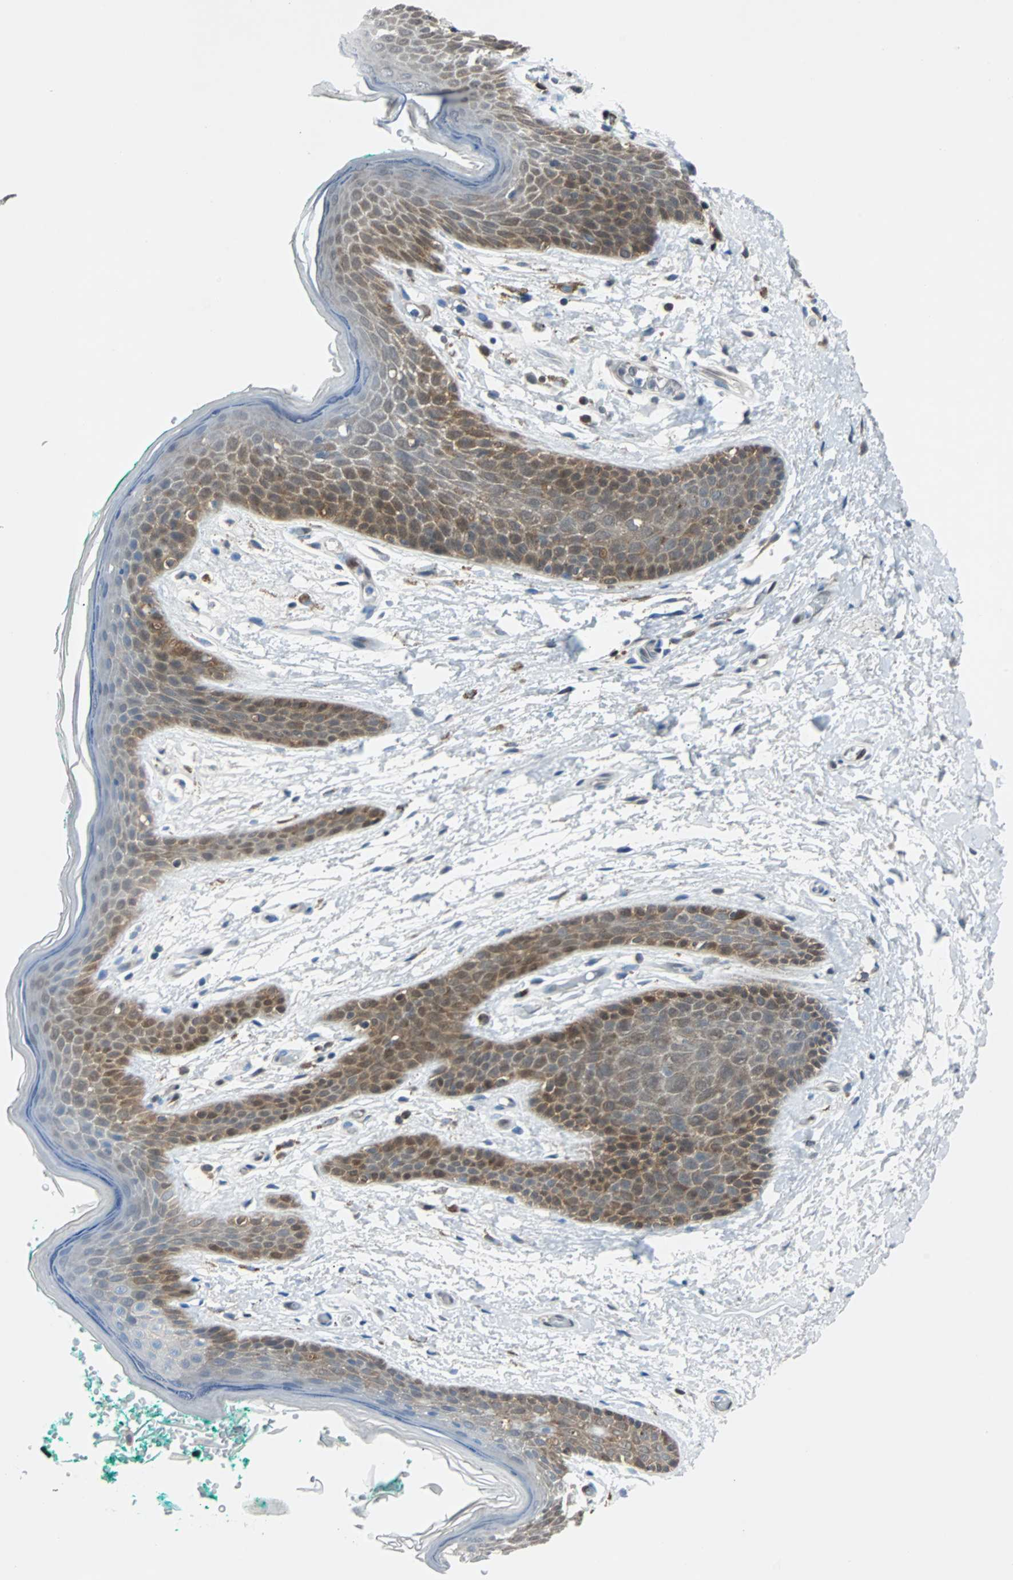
{"staining": {"intensity": "weak", "quantity": "25%-75%", "location": "cytoplasmic/membranous"}, "tissue": "skin", "cell_type": "Epidermal cells", "image_type": "normal", "snomed": [{"axis": "morphology", "description": "Normal tissue, NOS"}, {"axis": "topography", "description": "Anal"}], "caption": "Skin stained with DAB immunohistochemistry (IHC) reveals low levels of weak cytoplasmic/membranous positivity in about 25%-75% of epidermal cells.", "gene": "MAP2K6", "patient": {"sex": "male", "age": 74}}